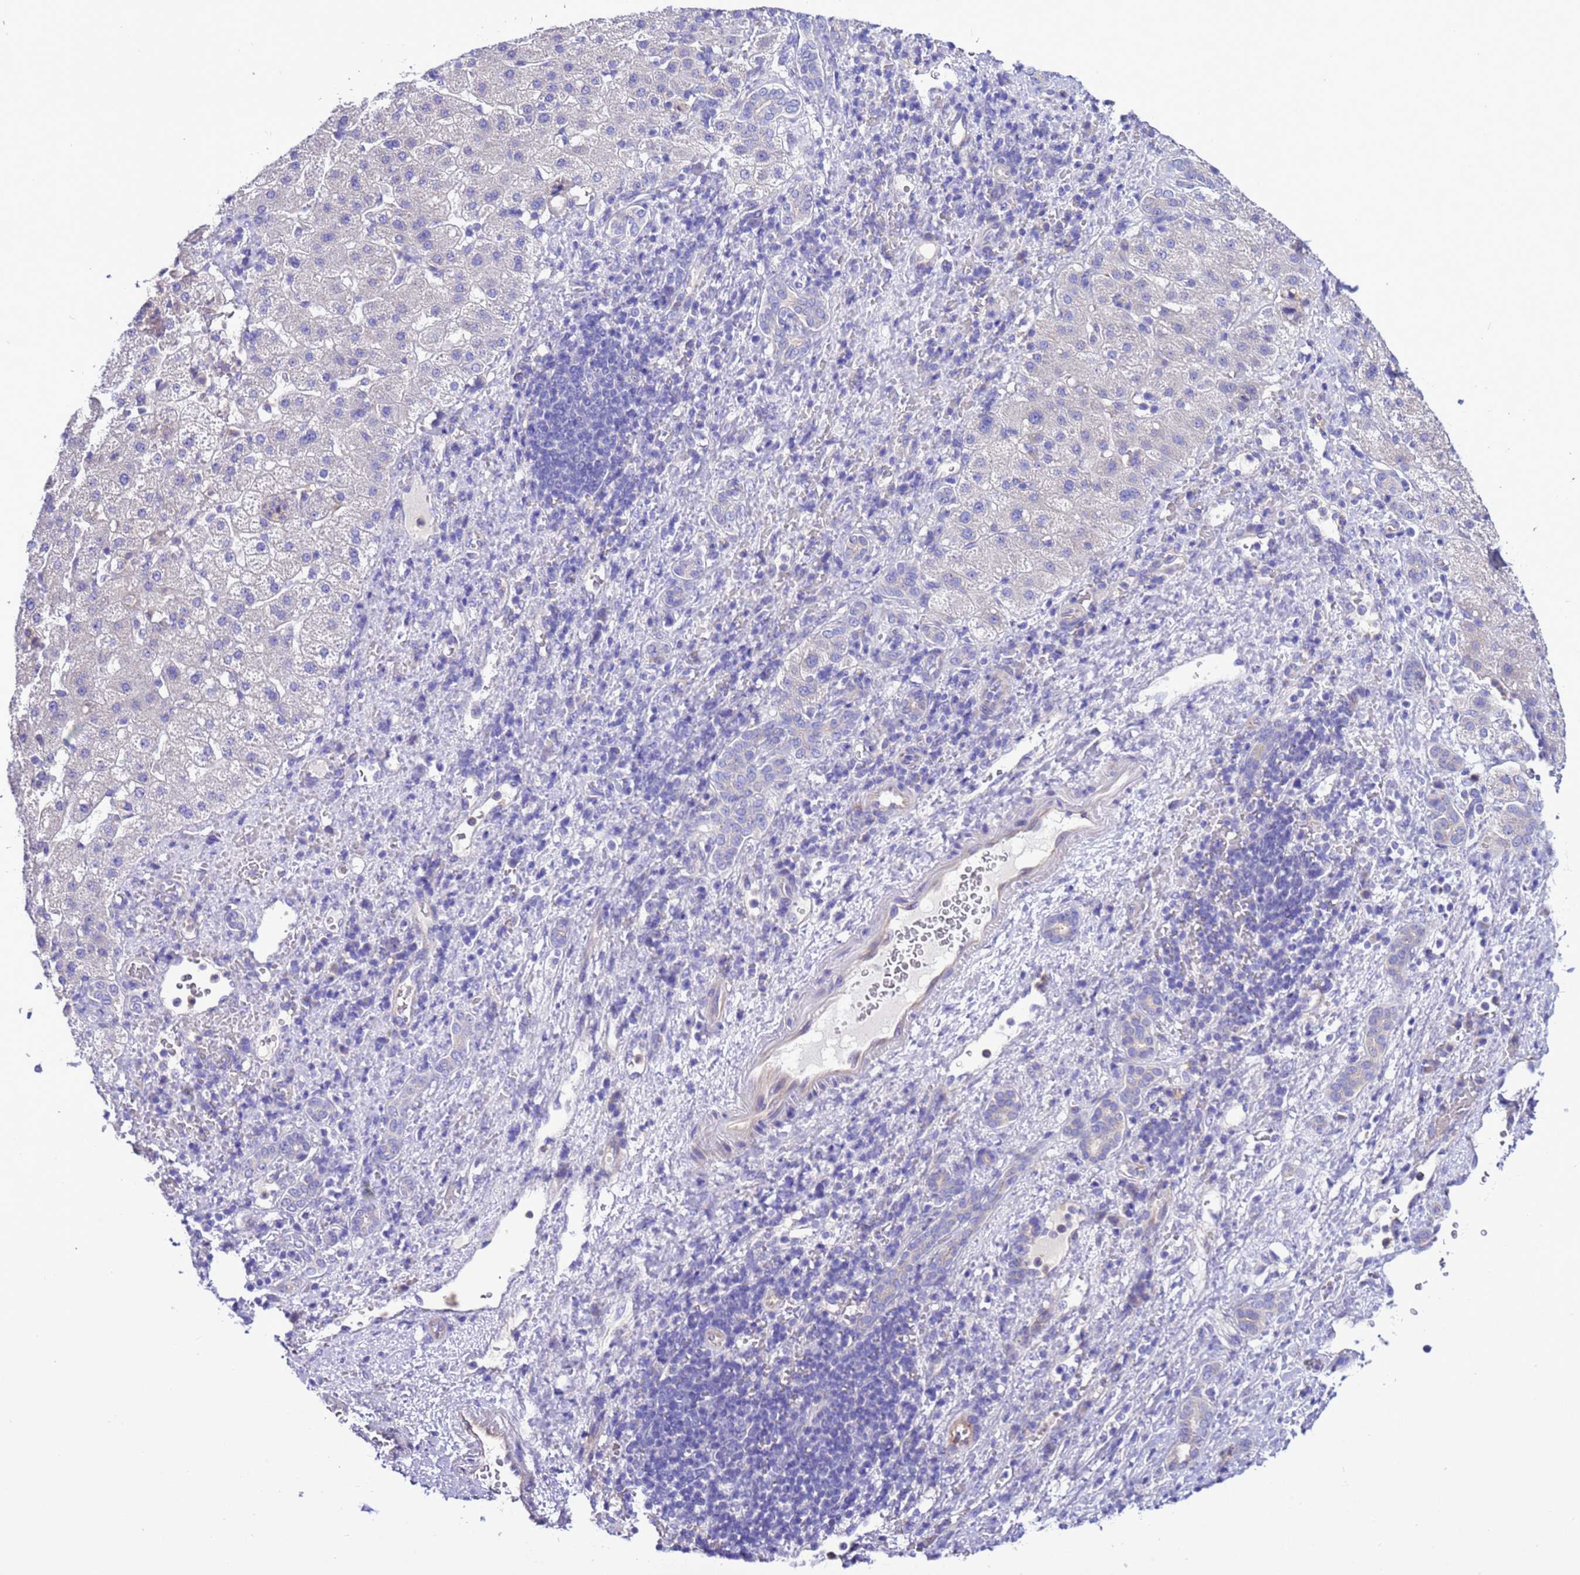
{"staining": {"intensity": "negative", "quantity": "none", "location": "none"}, "tissue": "liver cancer", "cell_type": "Tumor cells", "image_type": "cancer", "snomed": [{"axis": "morphology", "description": "Normal tissue, NOS"}, {"axis": "morphology", "description": "Carcinoma, Hepatocellular, NOS"}, {"axis": "topography", "description": "Liver"}], "caption": "Hepatocellular carcinoma (liver) was stained to show a protein in brown. There is no significant staining in tumor cells.", "gene": "KICS2", "patient": {"sex": "male", "age": 57}}